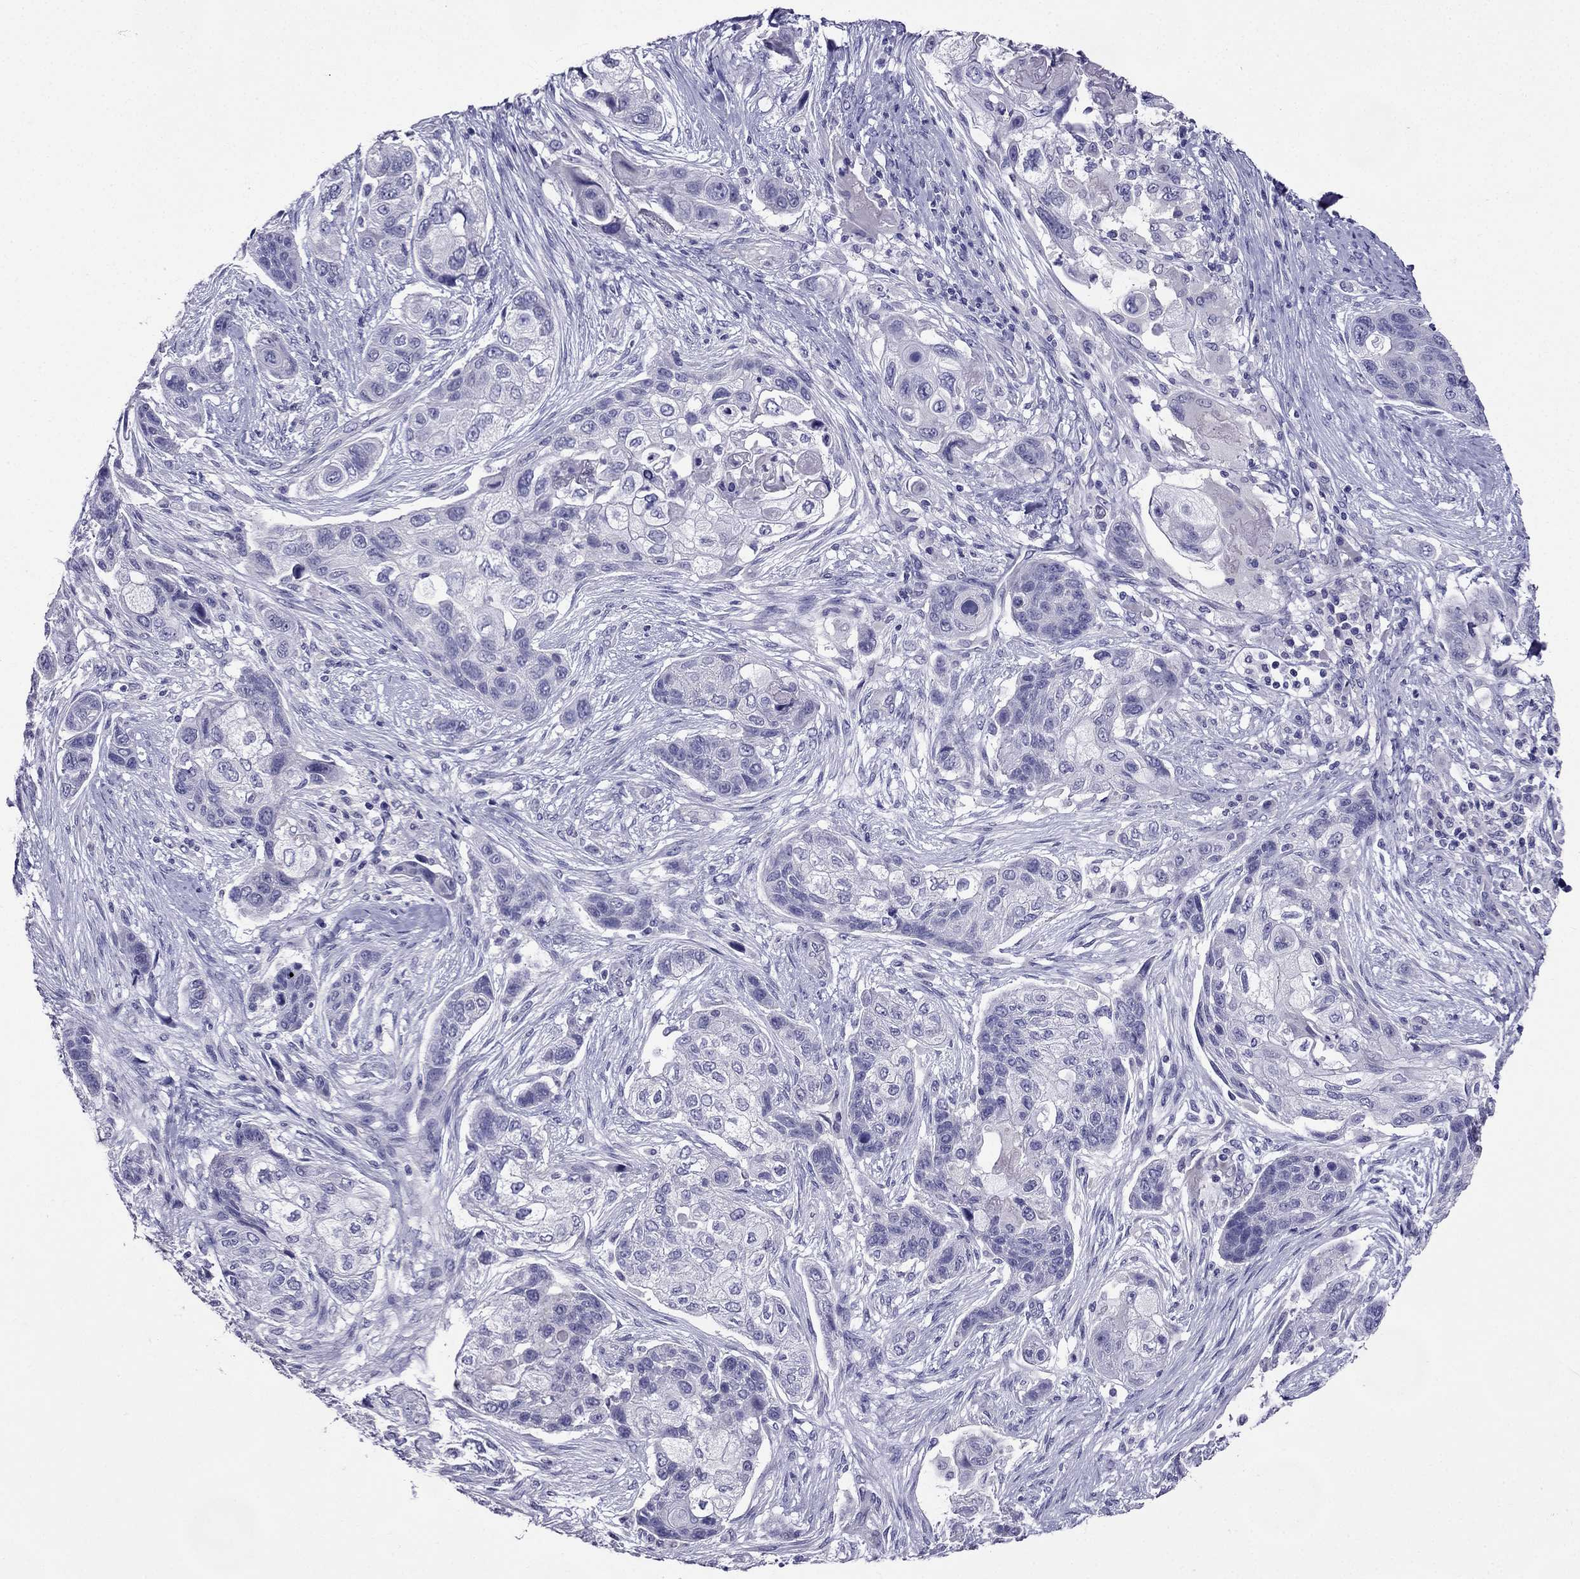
{"staining": {"intensity": "negative", "quantity": "none", "location": "none"}, "tissue": "lung cancer", "cell_type": "Tumor cells", "image_type": "cancer", "snomed": [{"axis": "morphology", "description": "Squamous cell carcinoma, NOS"}, {"axis": "topography", "description": "Lung"}], "caption": "There is no significant staining in tumor cells of lung cancer.", "gene": "ZNF541", "patient": {"sex": "male", "age": 69}}